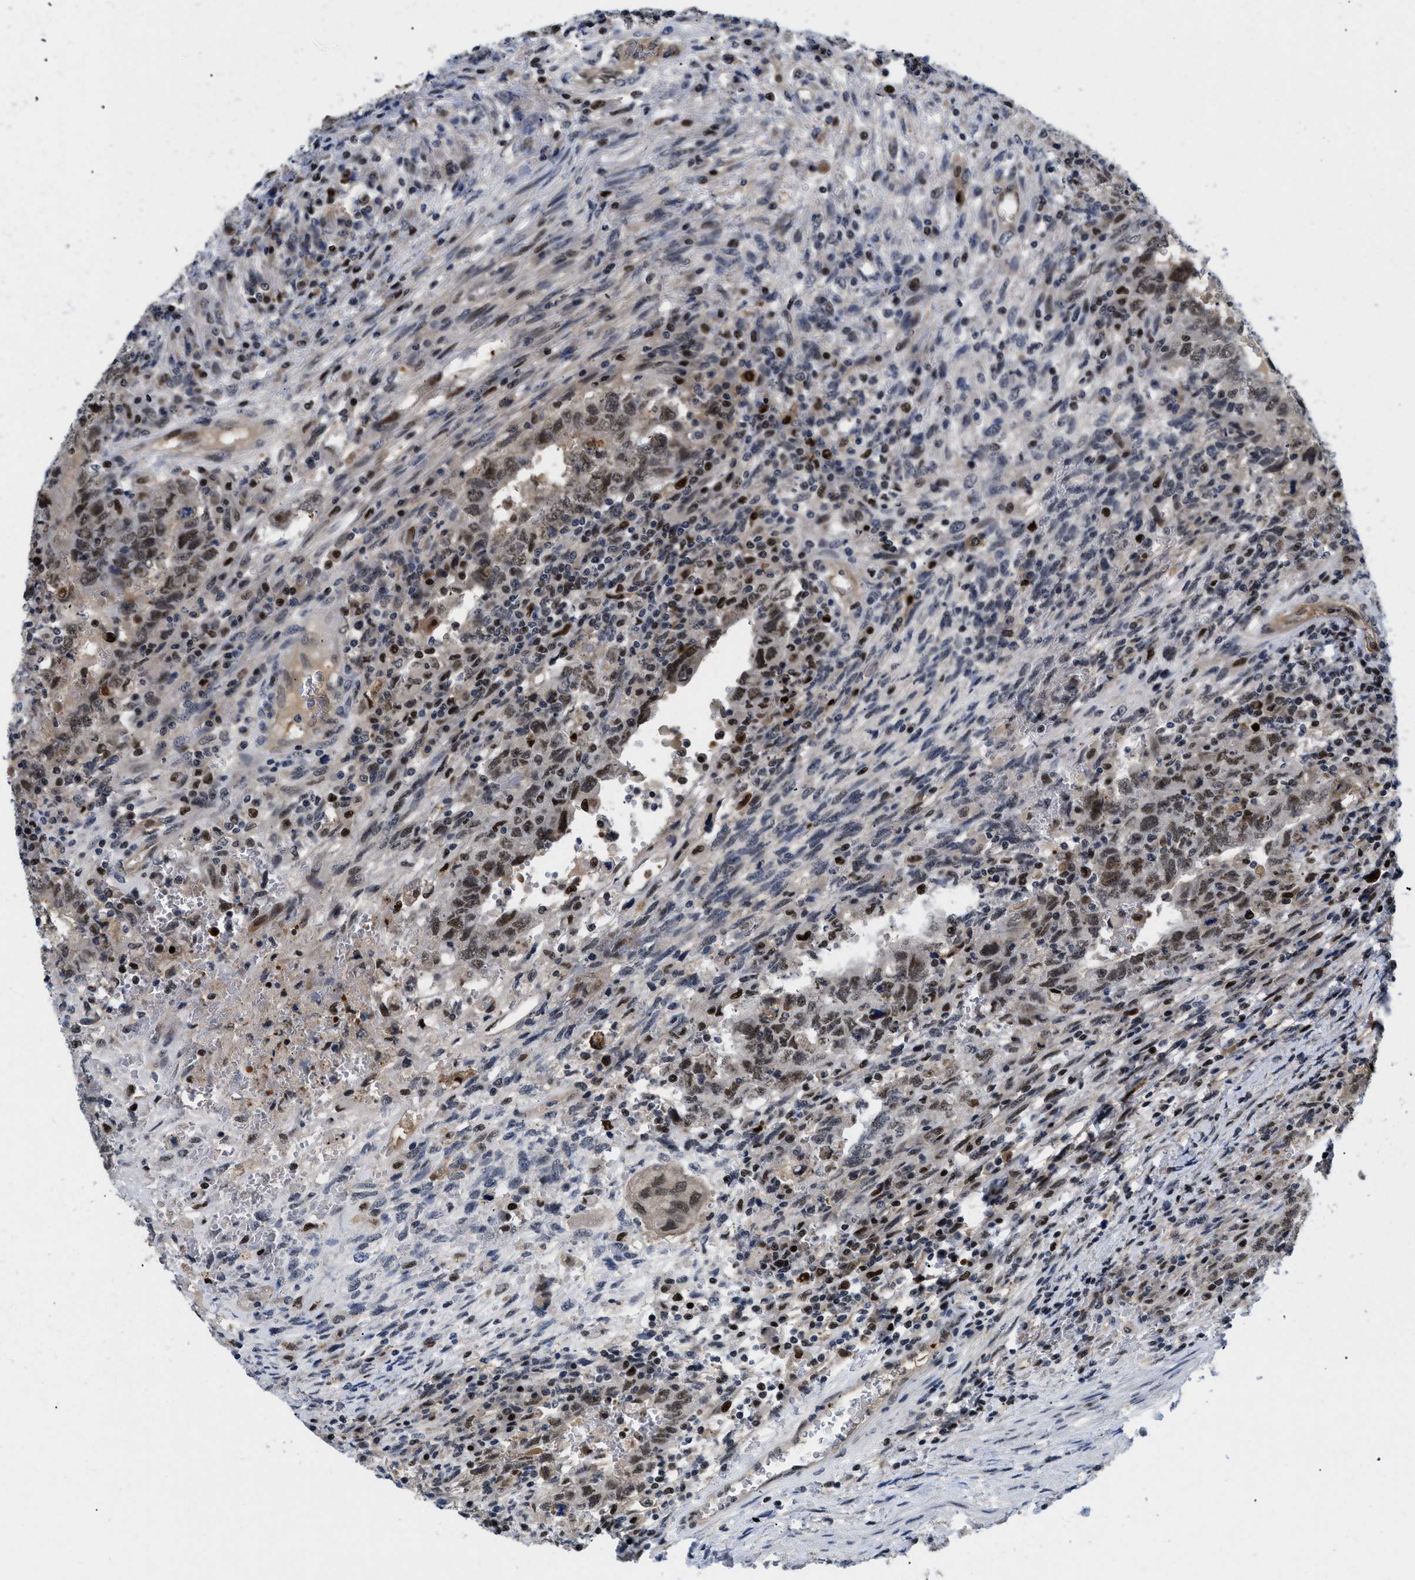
{"staining": {"intensity": "moderate", "quantity": ">75%", "location": "nuclear"}, "tissue": "testis cancer", "cell_type": "Tumor cells", "image_type": "cancer", "snomed": [{"axis": "morphology", "description": "Carcinoma, Embryonal, NOS"}, {"axis": "topography", "description": "Testis"}], "caption": "This is an image of immunohistochemistry (IHC) staining of embryonal carcinoma (testis), which shows moderate expression in the nuclear of tumor cells.", "gene": "SLC29A2", "patient": {"sex": "male", "age": 26}}